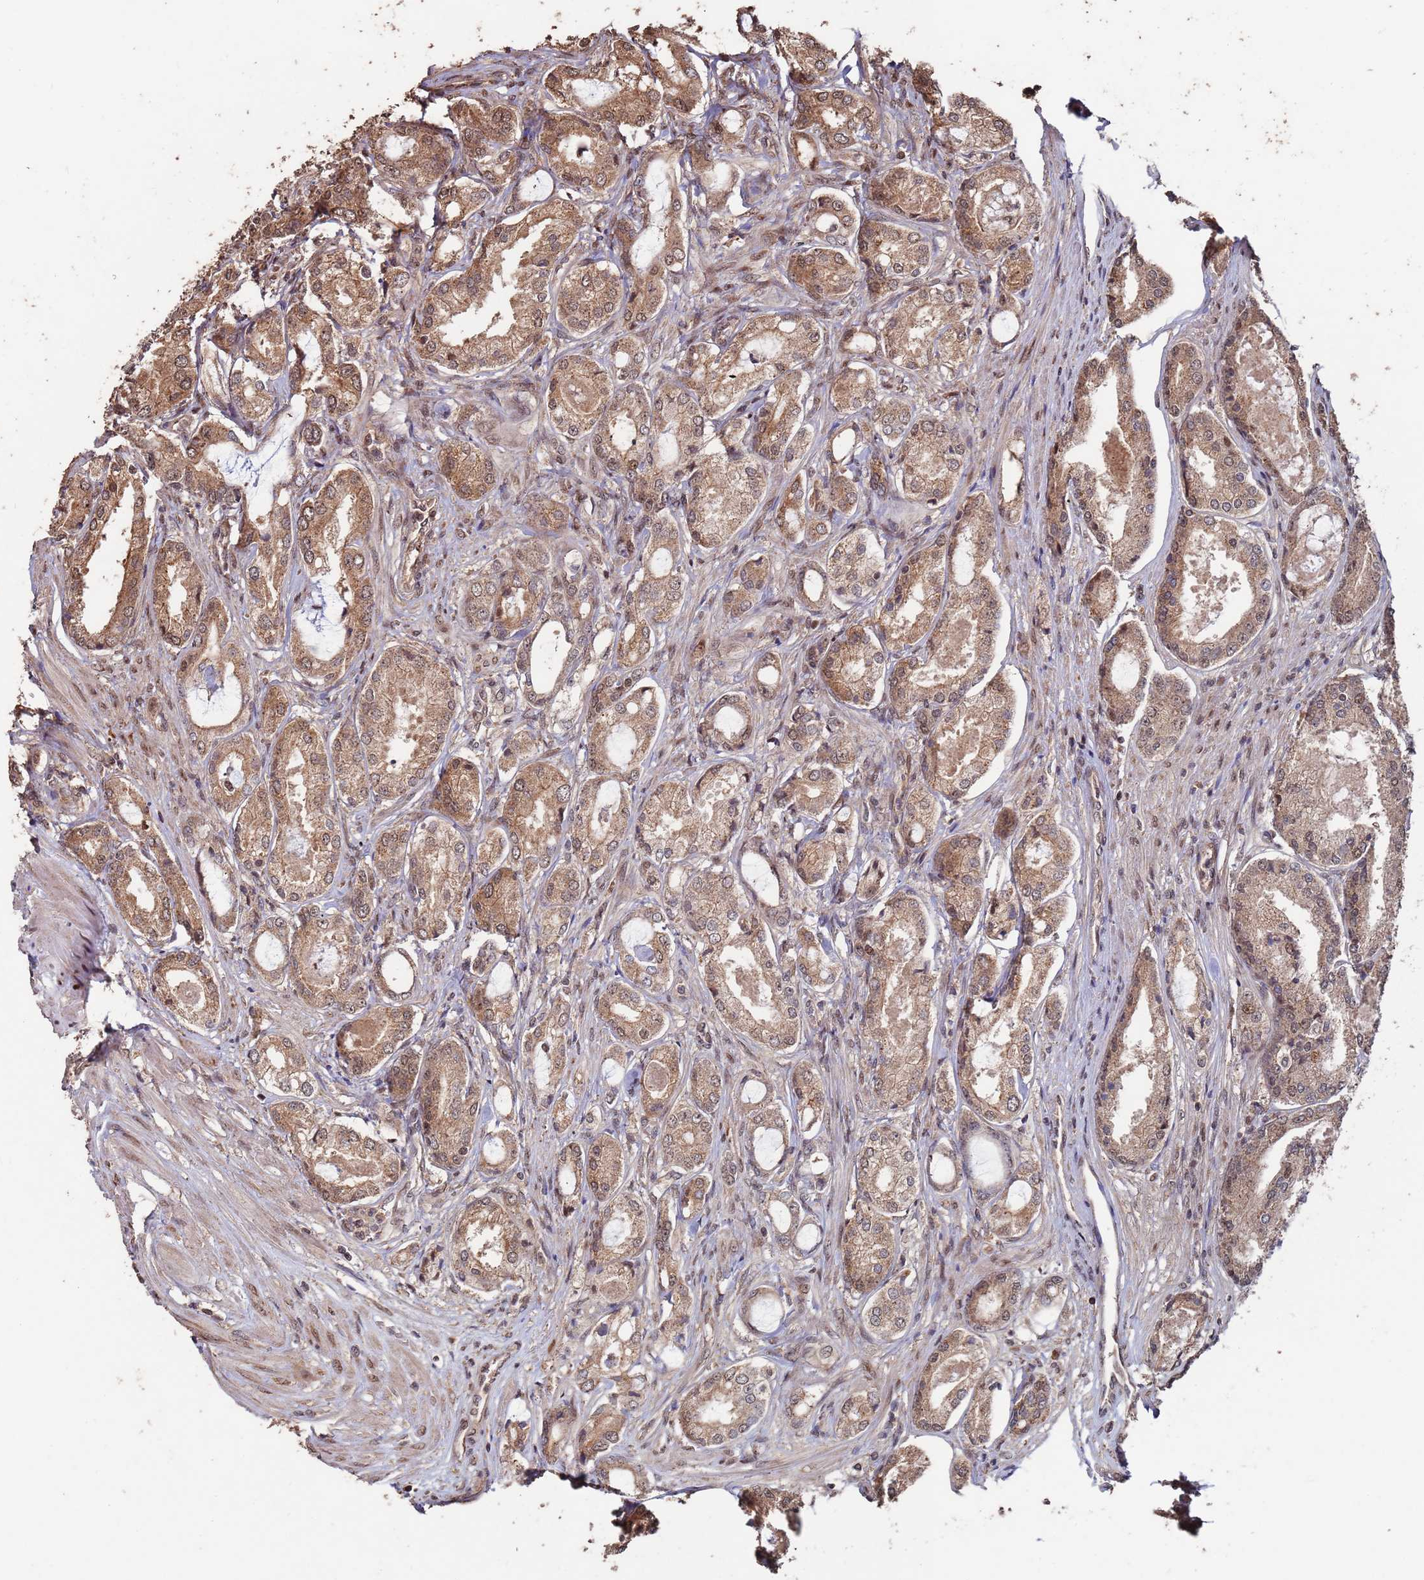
{"staining": {"intensity": "moderate", "quantity": ">75%", "location": "cytoplasmic/membranous"}, "tissue": "prostate cancer", "cell_type": "Tumor cells", "image_type": "cancer", "snomed": [{"axis": "morphology", "description": "Adenocarcinoma, Low grade"}, {"axis": "topography", "description": "Prostate"}], "caption": "Protein staining of adenocarcinoma (low-grade) (prostate) tissue shows moderate cytoplasmic/membranous expression in about >75% of tumor cells. The staining was performed using DAB (3,3'-diaminobenzidine), with brown indicating positive protein expression. Nuclei are stained blue with hematoxylin.", "gene": "PRR7", "patient": {"sex": "male", "age": 68}}